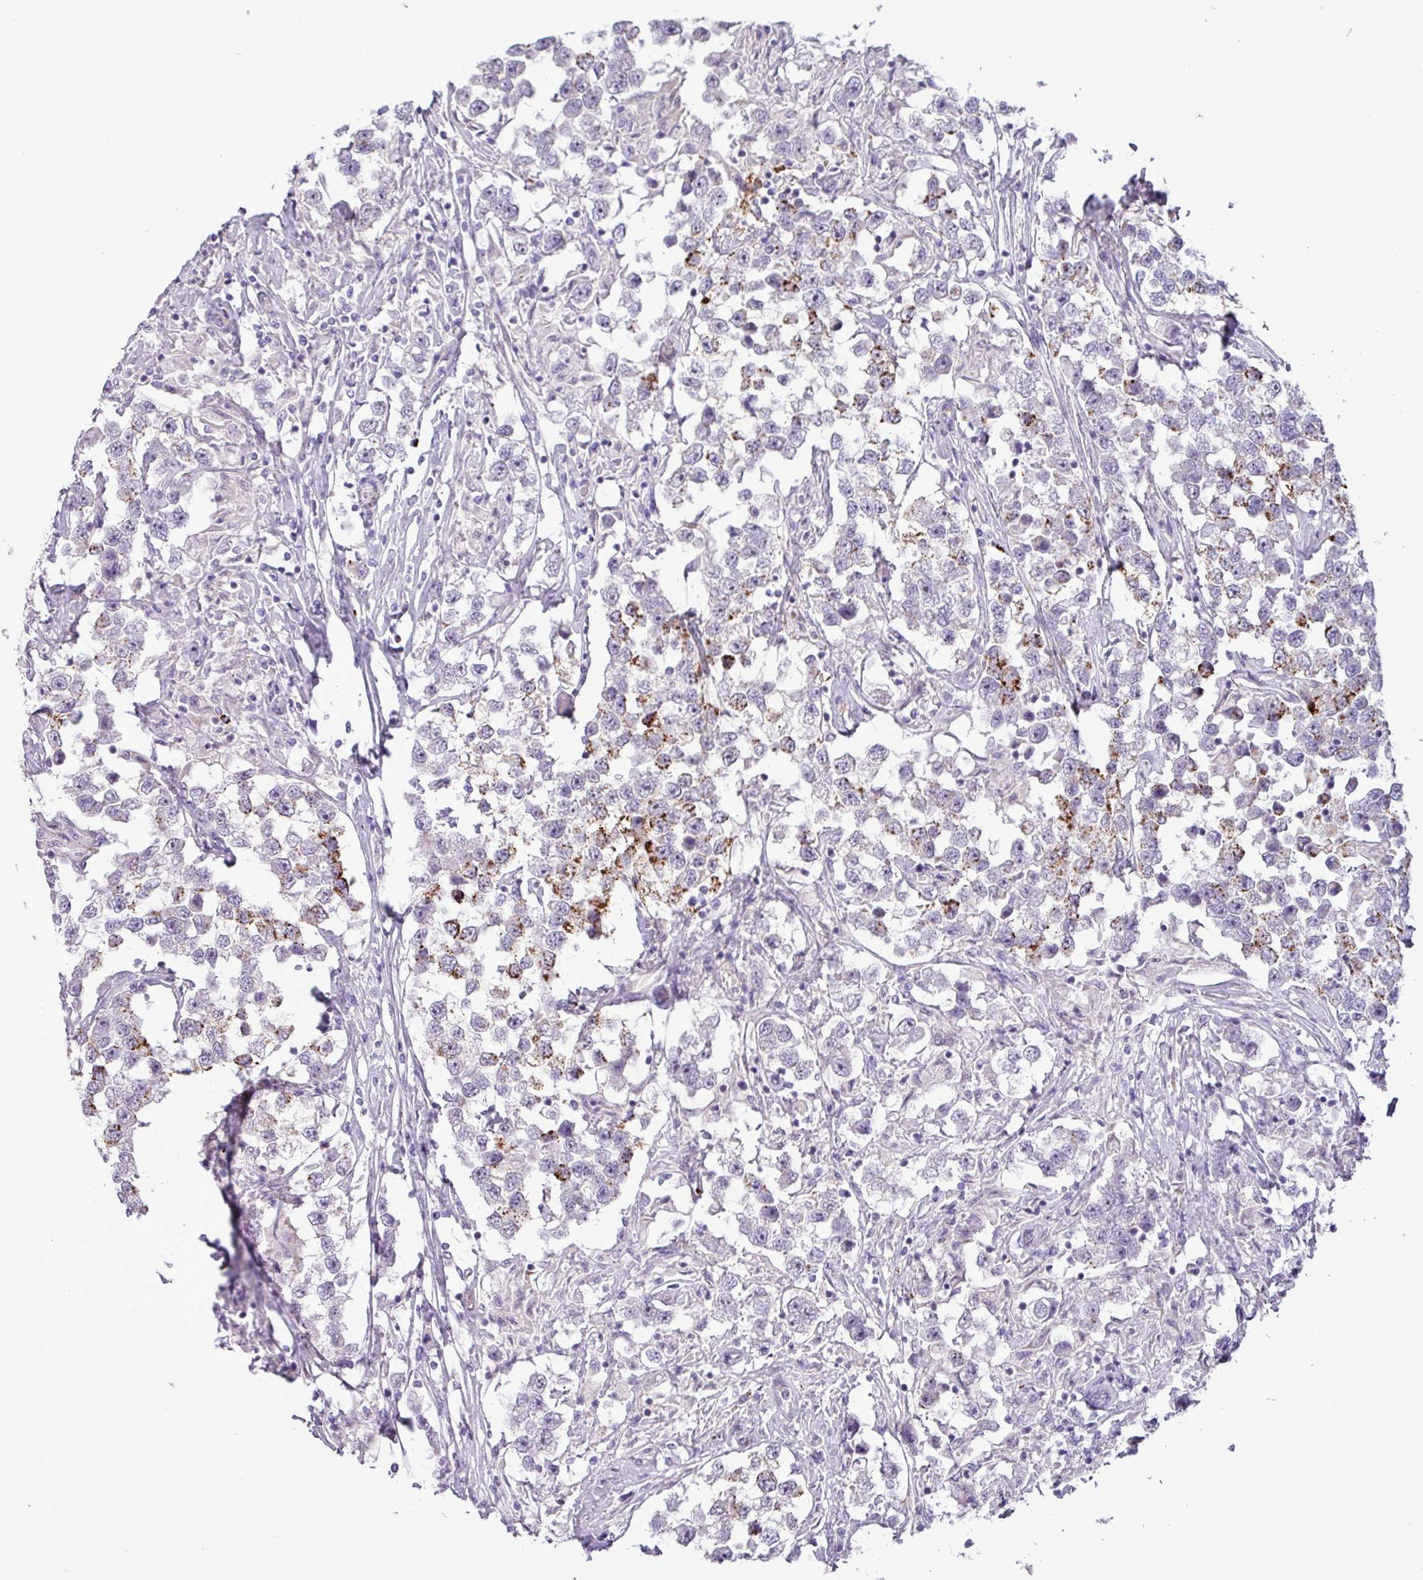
{"staining": {"intensity": "strong", "quantity": "<25%", "location": "cytoplasmic/membranous"}, "tissue": "testis cancer", "cell_type": "Tumor cells", "image_type": "cancer", "snomed": [{"axis": "morphology", "description": "Seminoma, NOS"}, {"axis": "topography", "description": "Testis"}], "caption": "Human testis cancer (seminoma) stained with a protein marker exhibits strong staining in tumor cells.", "gene": "PLIN2", "patient": {"sex": "male", "age": 46}}